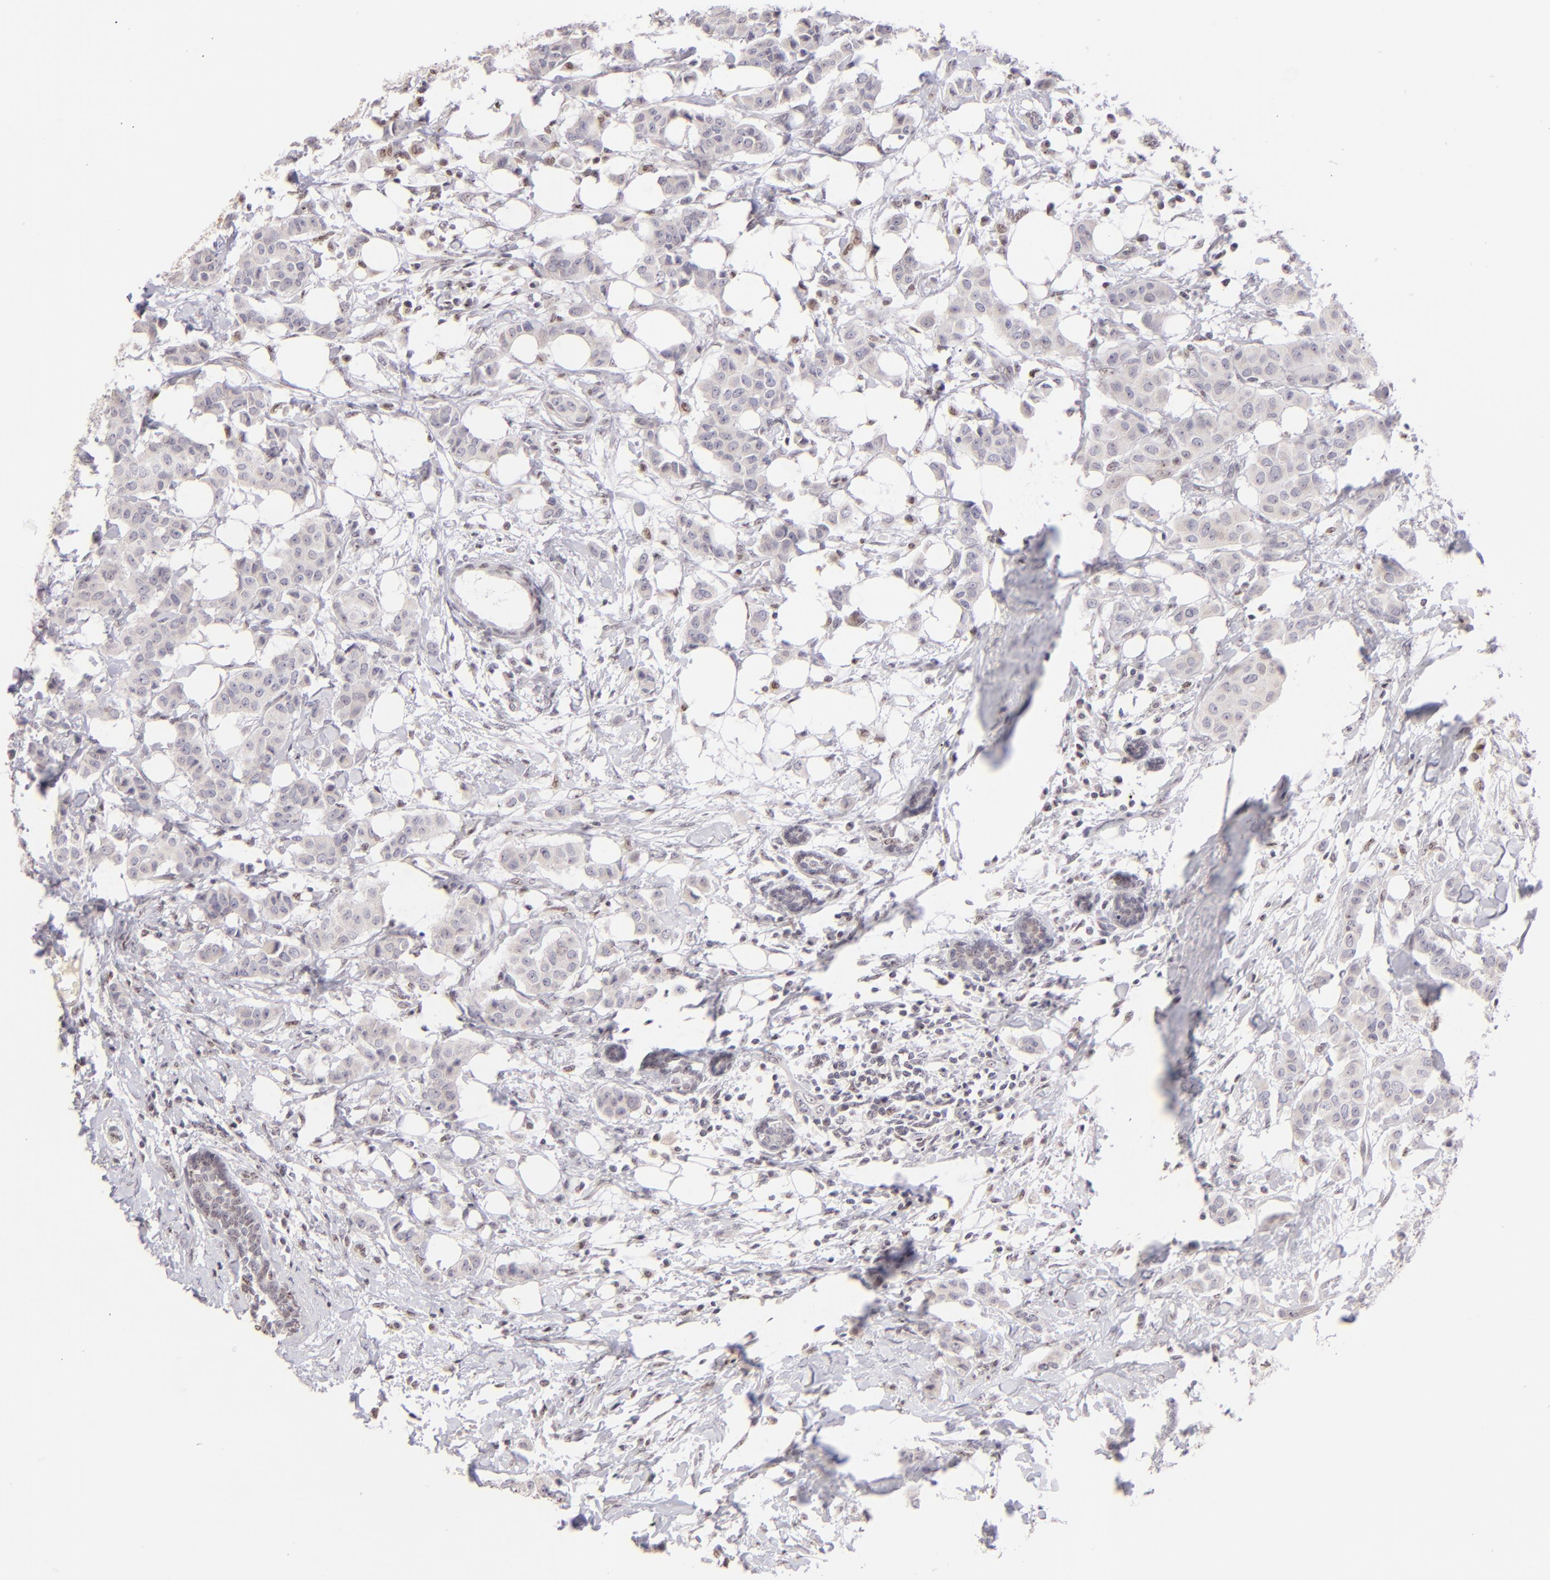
{"staining": {"intensity": "negative", "quantity": "none", "location": "none"}, "tissue": "breast cancer", "cell_type": "Tumor cells", "image_type": "cancer", "snomed": [{"axis": "morphology", "description": "Duct carcinoma"}, {"axis": "topography", "description": "Breast"}], "caption": "IHC of breast cancer exhibits no staining in tumor cells.", "gene": "MAGEA1", "patient": {"sex": "female", "age": 40}}